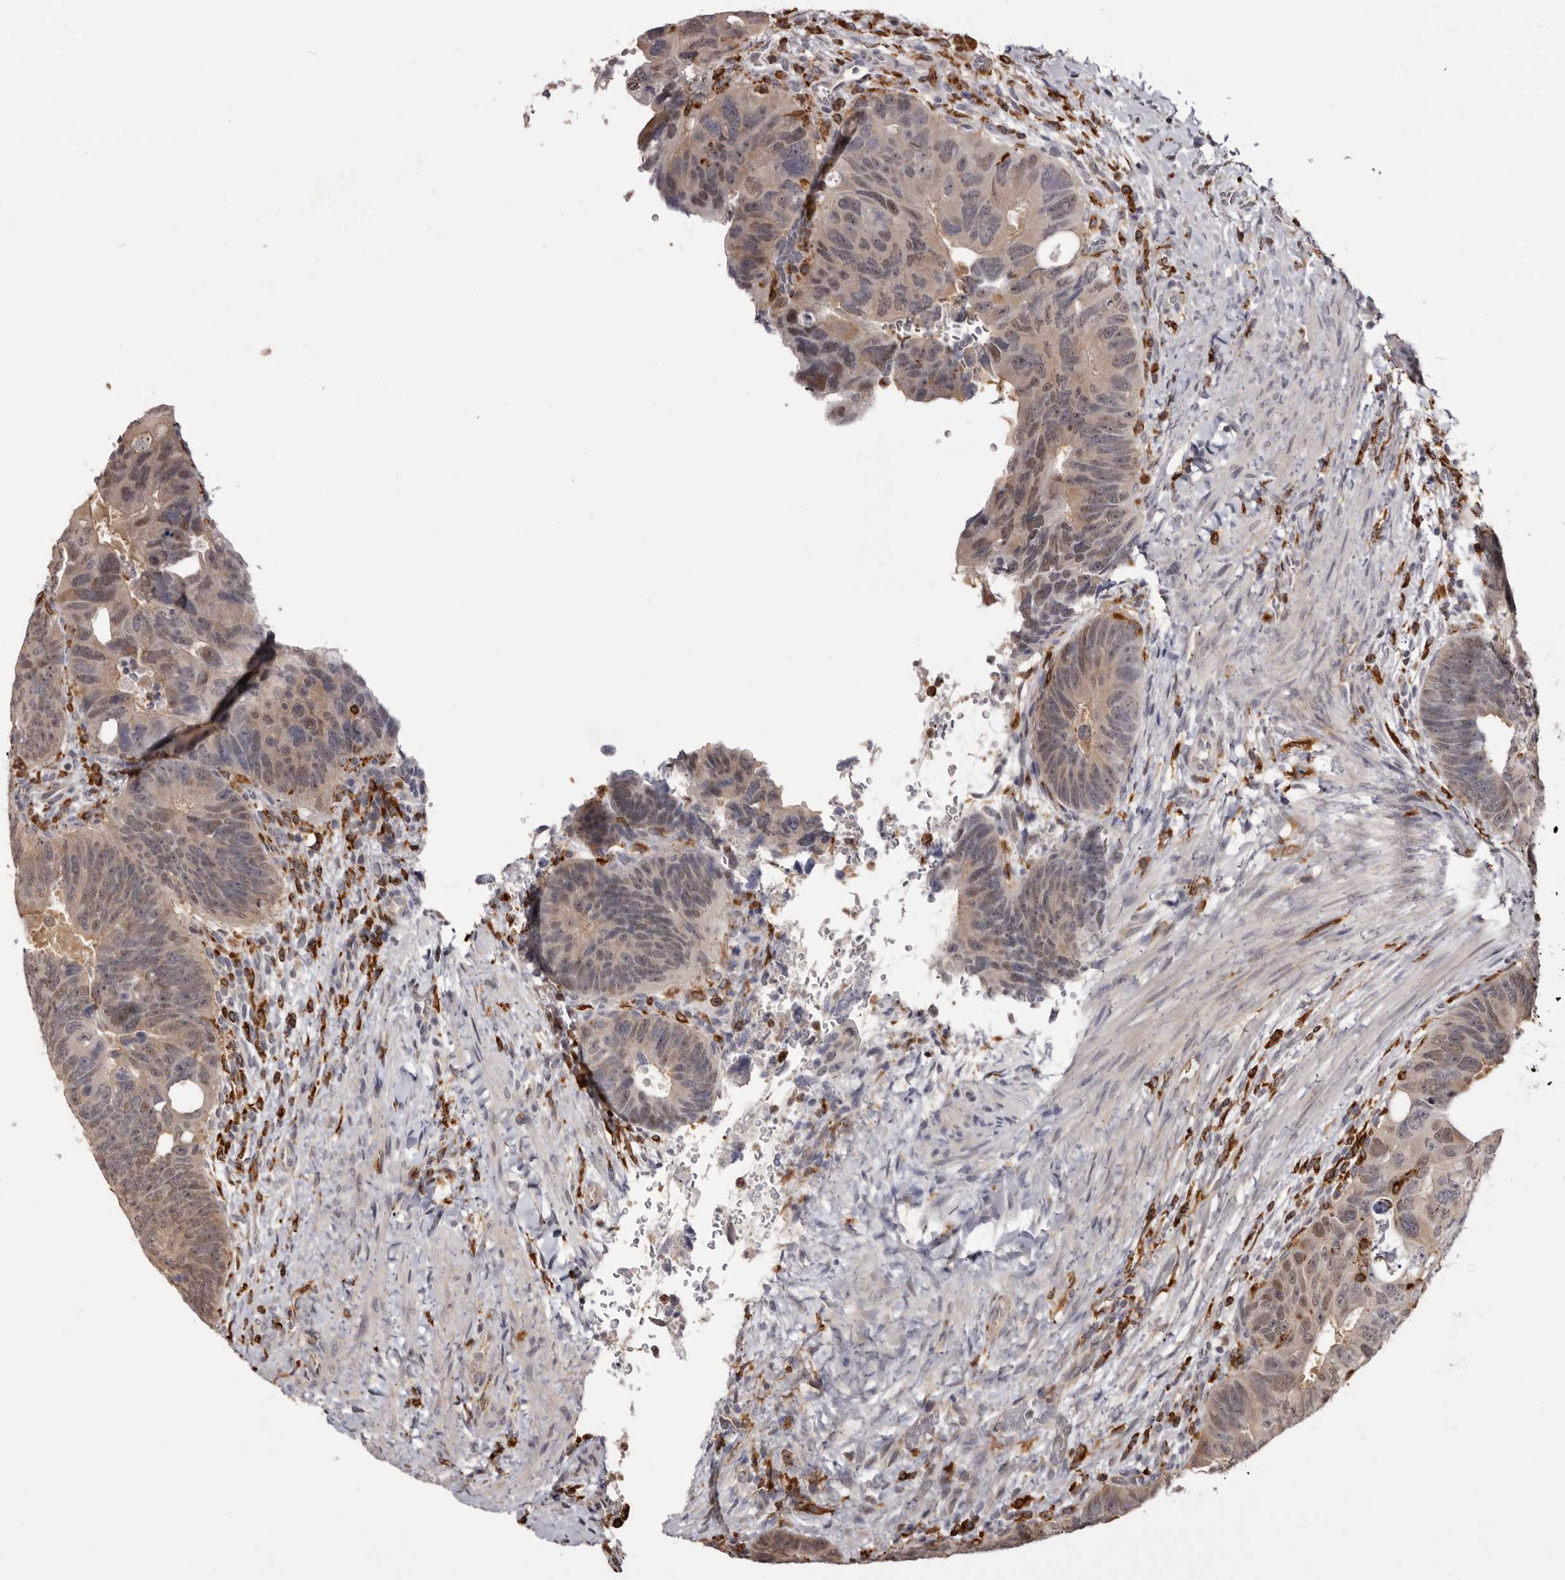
{"staining": {"intensity": "weak", "quantity": "25%-75%", "location": "cytoplasmic/membranous"}, "tissue": "colorectal cancer", "cell_type": "Tumor cells", "image_type": "cancer", "snomed": [{"axis": "morphology", "description": "Adenocarcinoma, NOS"}, {"axis": "topography", "description": "Rectum"}], "caption": "A low amount of weak cytoplasmic/membranous positivity is seen in about 25%-75% of tumor cells in colorectal adenocarcinoma tissue.", "gene": "TNNI1", "patient": {"sex": "male", "age": 59}}